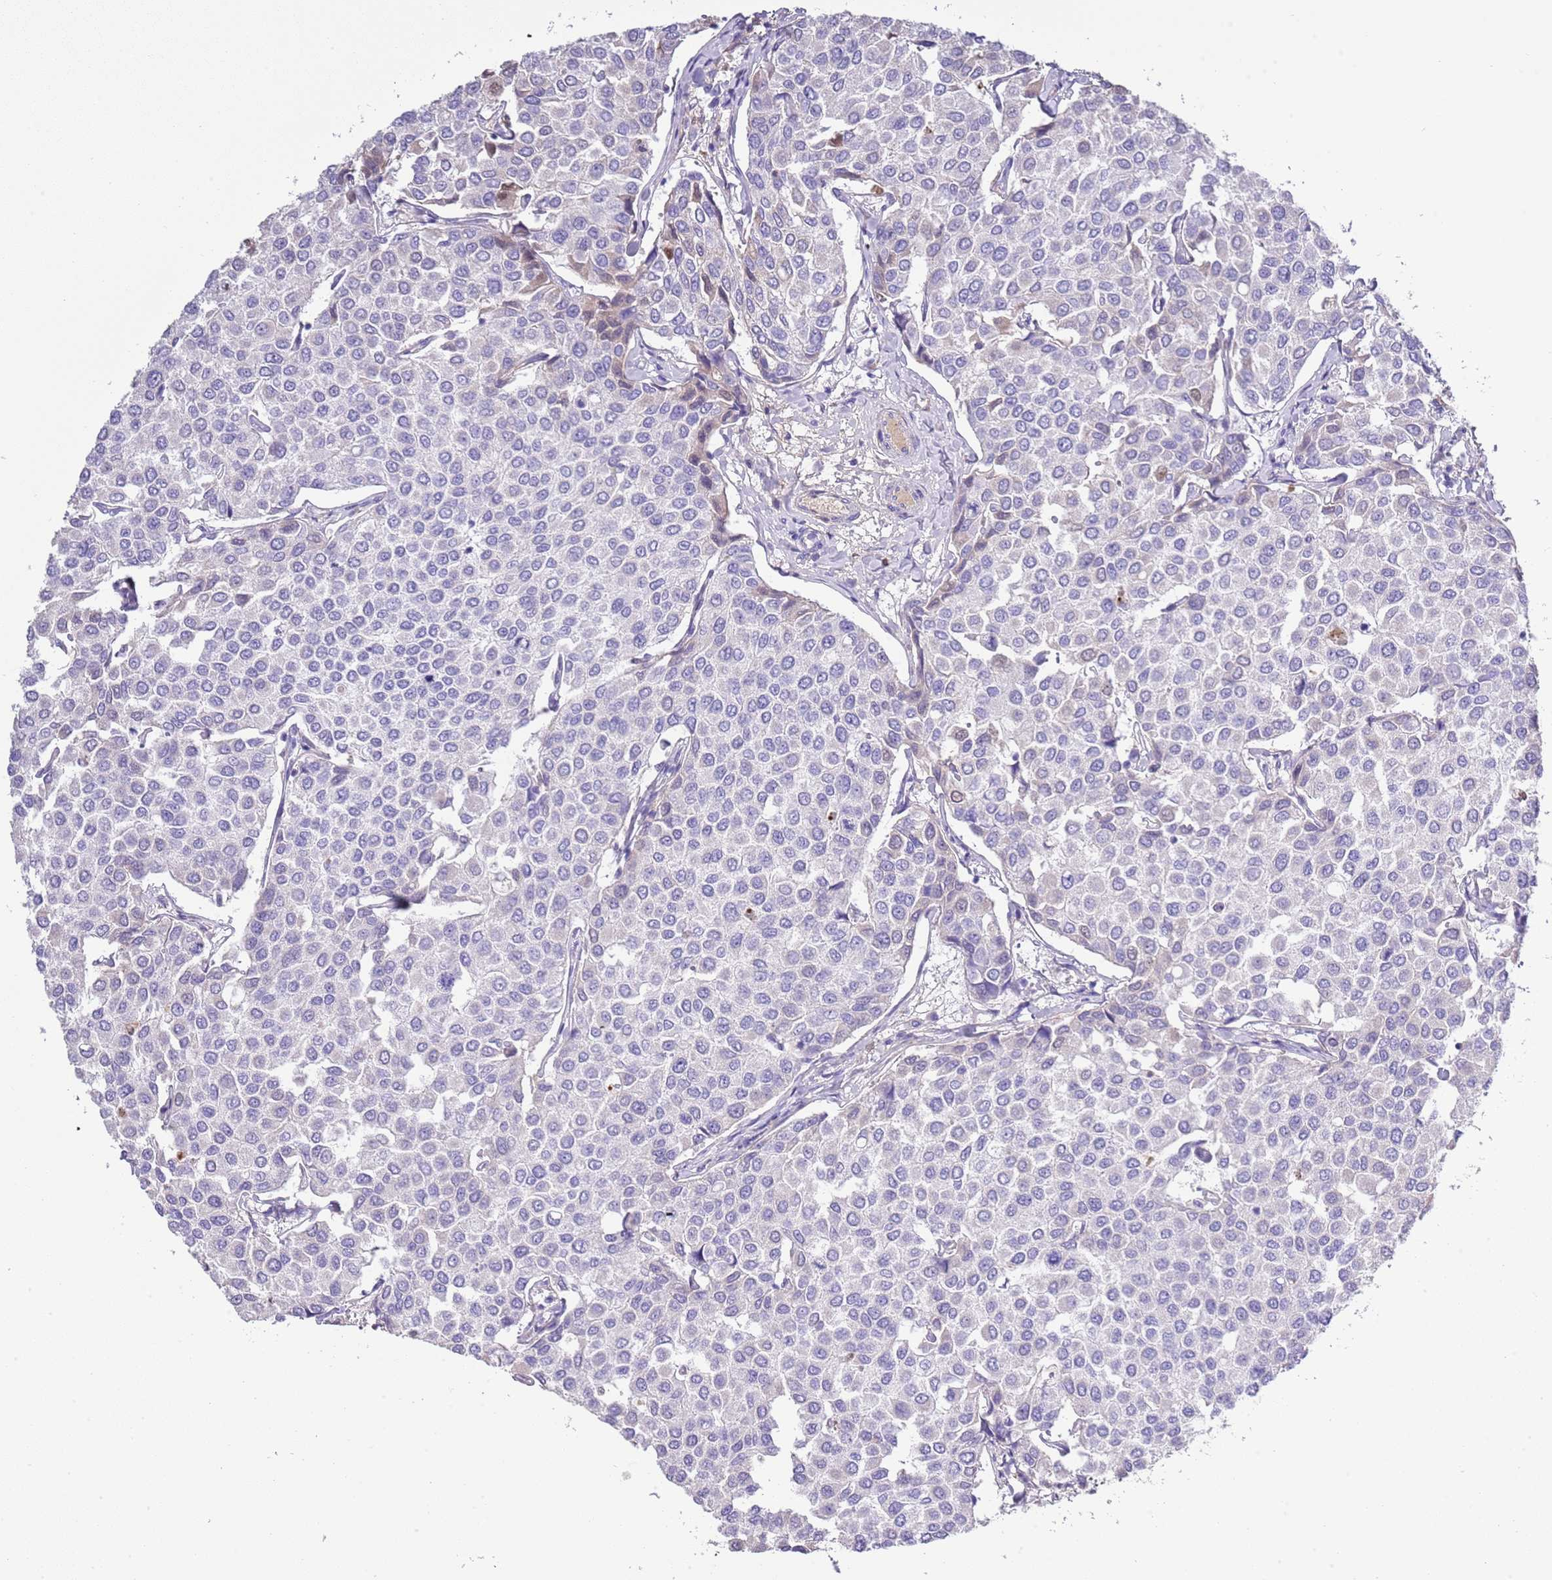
{"staining": {"intensity": "negative", "quantity": "none", "location": "none"}, "tissue": "breast cancer", "cell_type": "Tumor cells", "image_type": "cancer", "snomed": [{"axis": "morphology", "description": "Duct carcinoma"}, {"axis": "topography", "description": "Breast"}], "caption": "An immunohistochemistry image of breast cancer (infiltrating ductal carcinoma) is shown. There is no staining in tumor cells of breast cancer (infiltrating ductal carcinoma). (DAB immunohistochemistry (IHC) with hematoxylin counter stain).", "gene": "ABHD17C", "patient": {"sex": "female", "age": 55}}